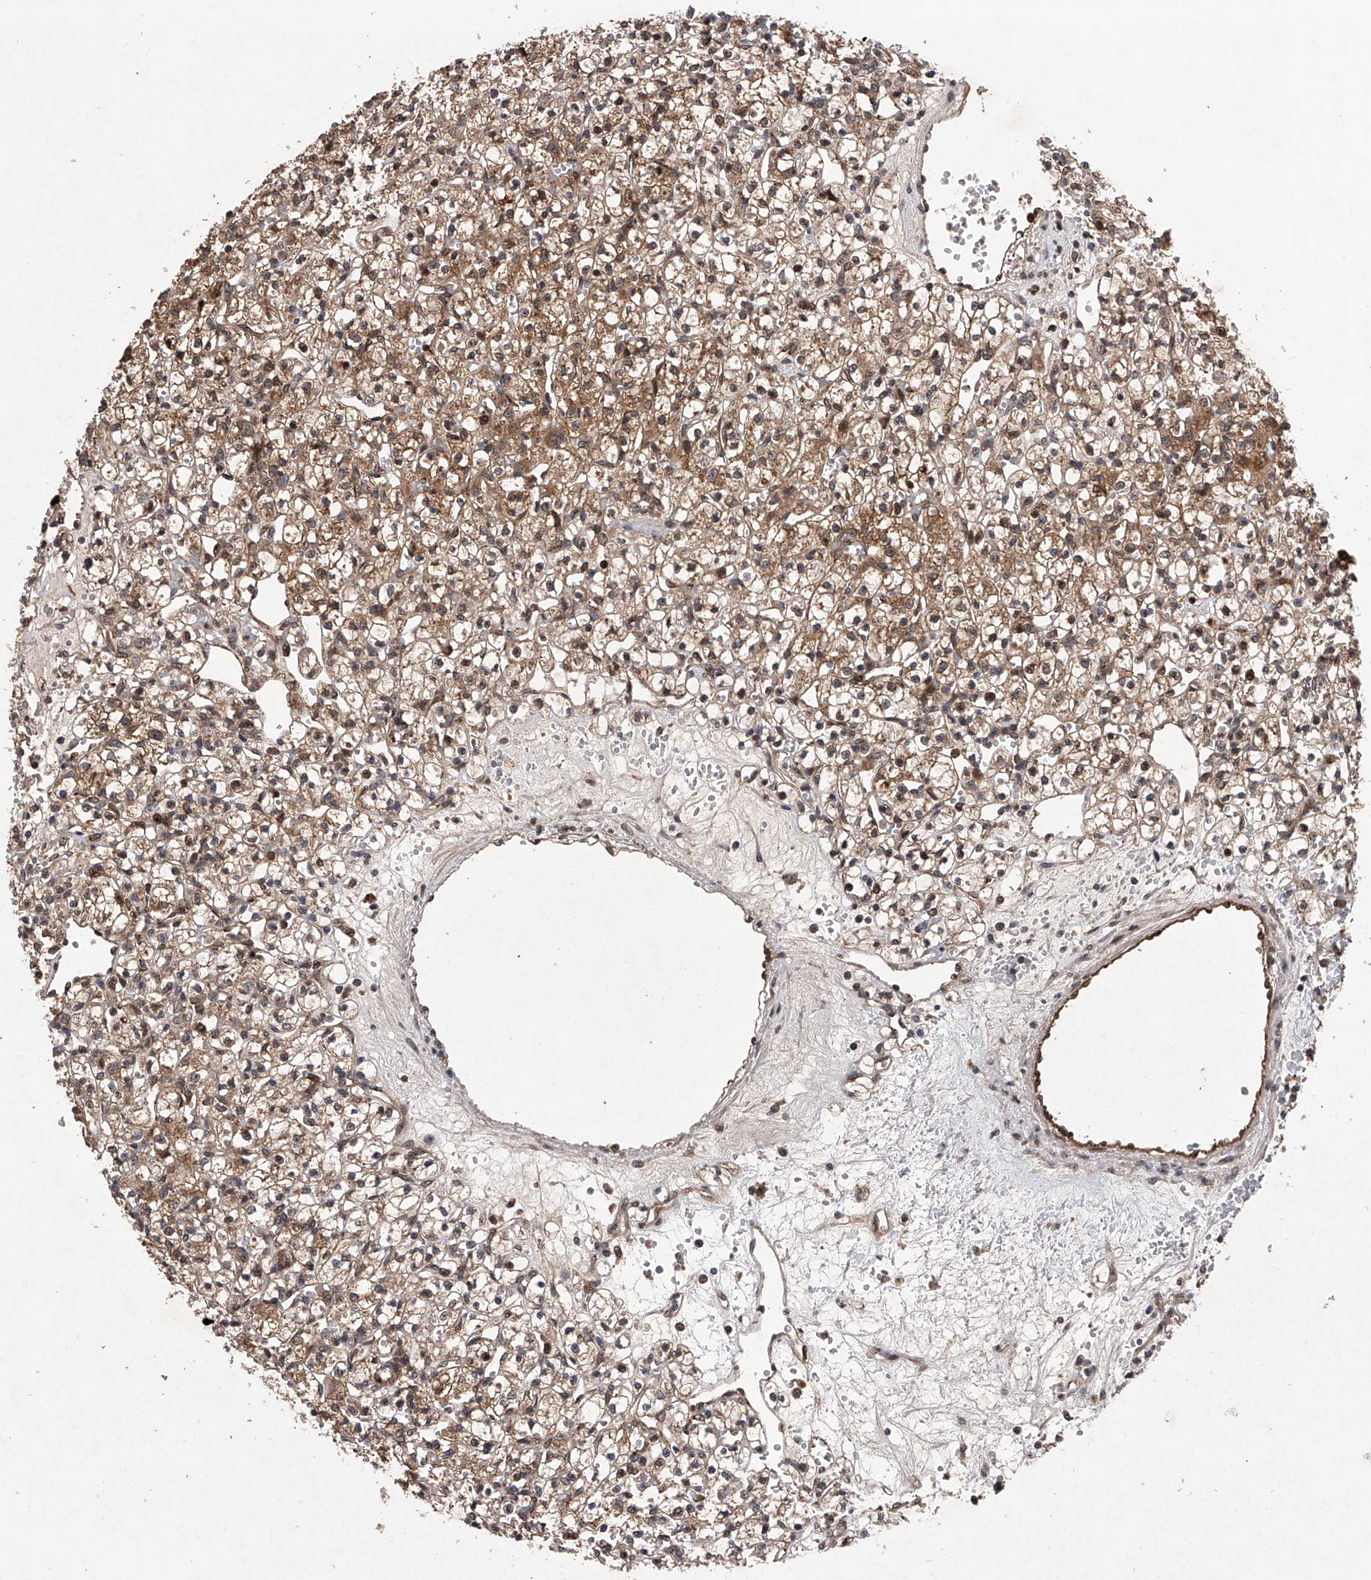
{"staining": {"intensity": "moderate", "quantity": ">75%", "location": "cytoplasmic/membranous,nuclear"}, "tissue": "renal cancer", "cell_type": "Tumor cells", "image_type": "cancer", "snomed": [{"axis": "morphology", "description": "Adenocarcinoma, NOS"}, {"axis": "topography", "description": "Kidney"}], "caption": "Immunohistochemical staining of adenocarcinoma (renal) demonstrates medium levels of moderate cytoplasmic/membranous and nuclear protein positivity in approximately >75% of tumor cells.", "gene": "MAP3K11", "patient": {"sex": "female", "age": 59}}